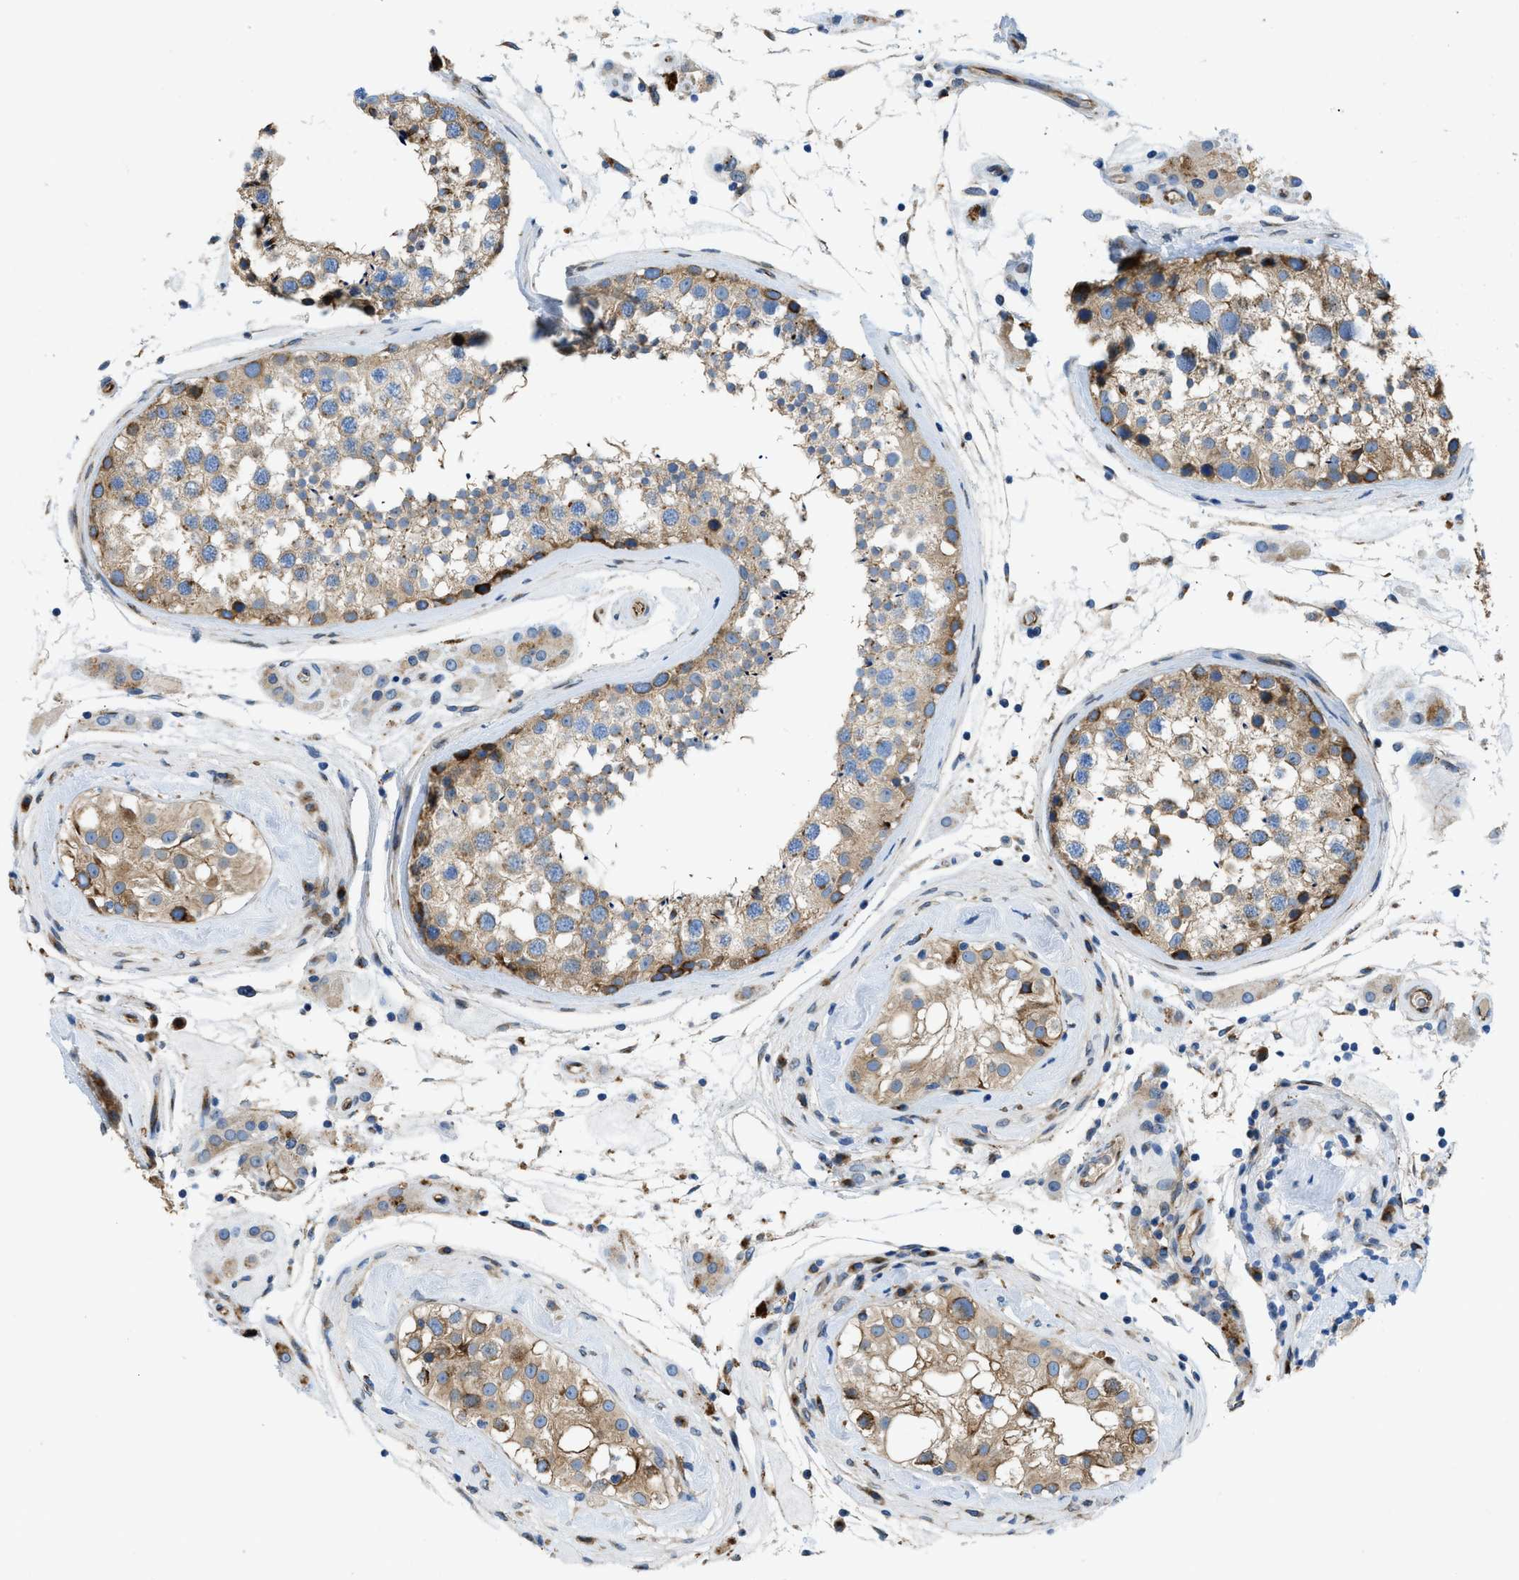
{"staining": {"intensity": "moderate", "quantity": "25%-75%", "location": "cytoplasmic/membranous"}, "tissue": "testis", "cell_type": "Cells in seminiferous ducts", "image_type": "normal", "snomed": [{"axis": "morphology", "description": "Normal tissue, NOS"}, {"axis": "topography", "description": "Testis"}], "caption": "Immunohistochemical staining of normal human testis exhibits medium levels of moderate cytoplasmic/membranous expression in approximately 25%-75% of cells in seminiferous ducts. The protein of interest is shown in brown color, while the nuclei are stained blue.", "gene": "TMEM248", "patient": {"sex": "male", "age": 46}}